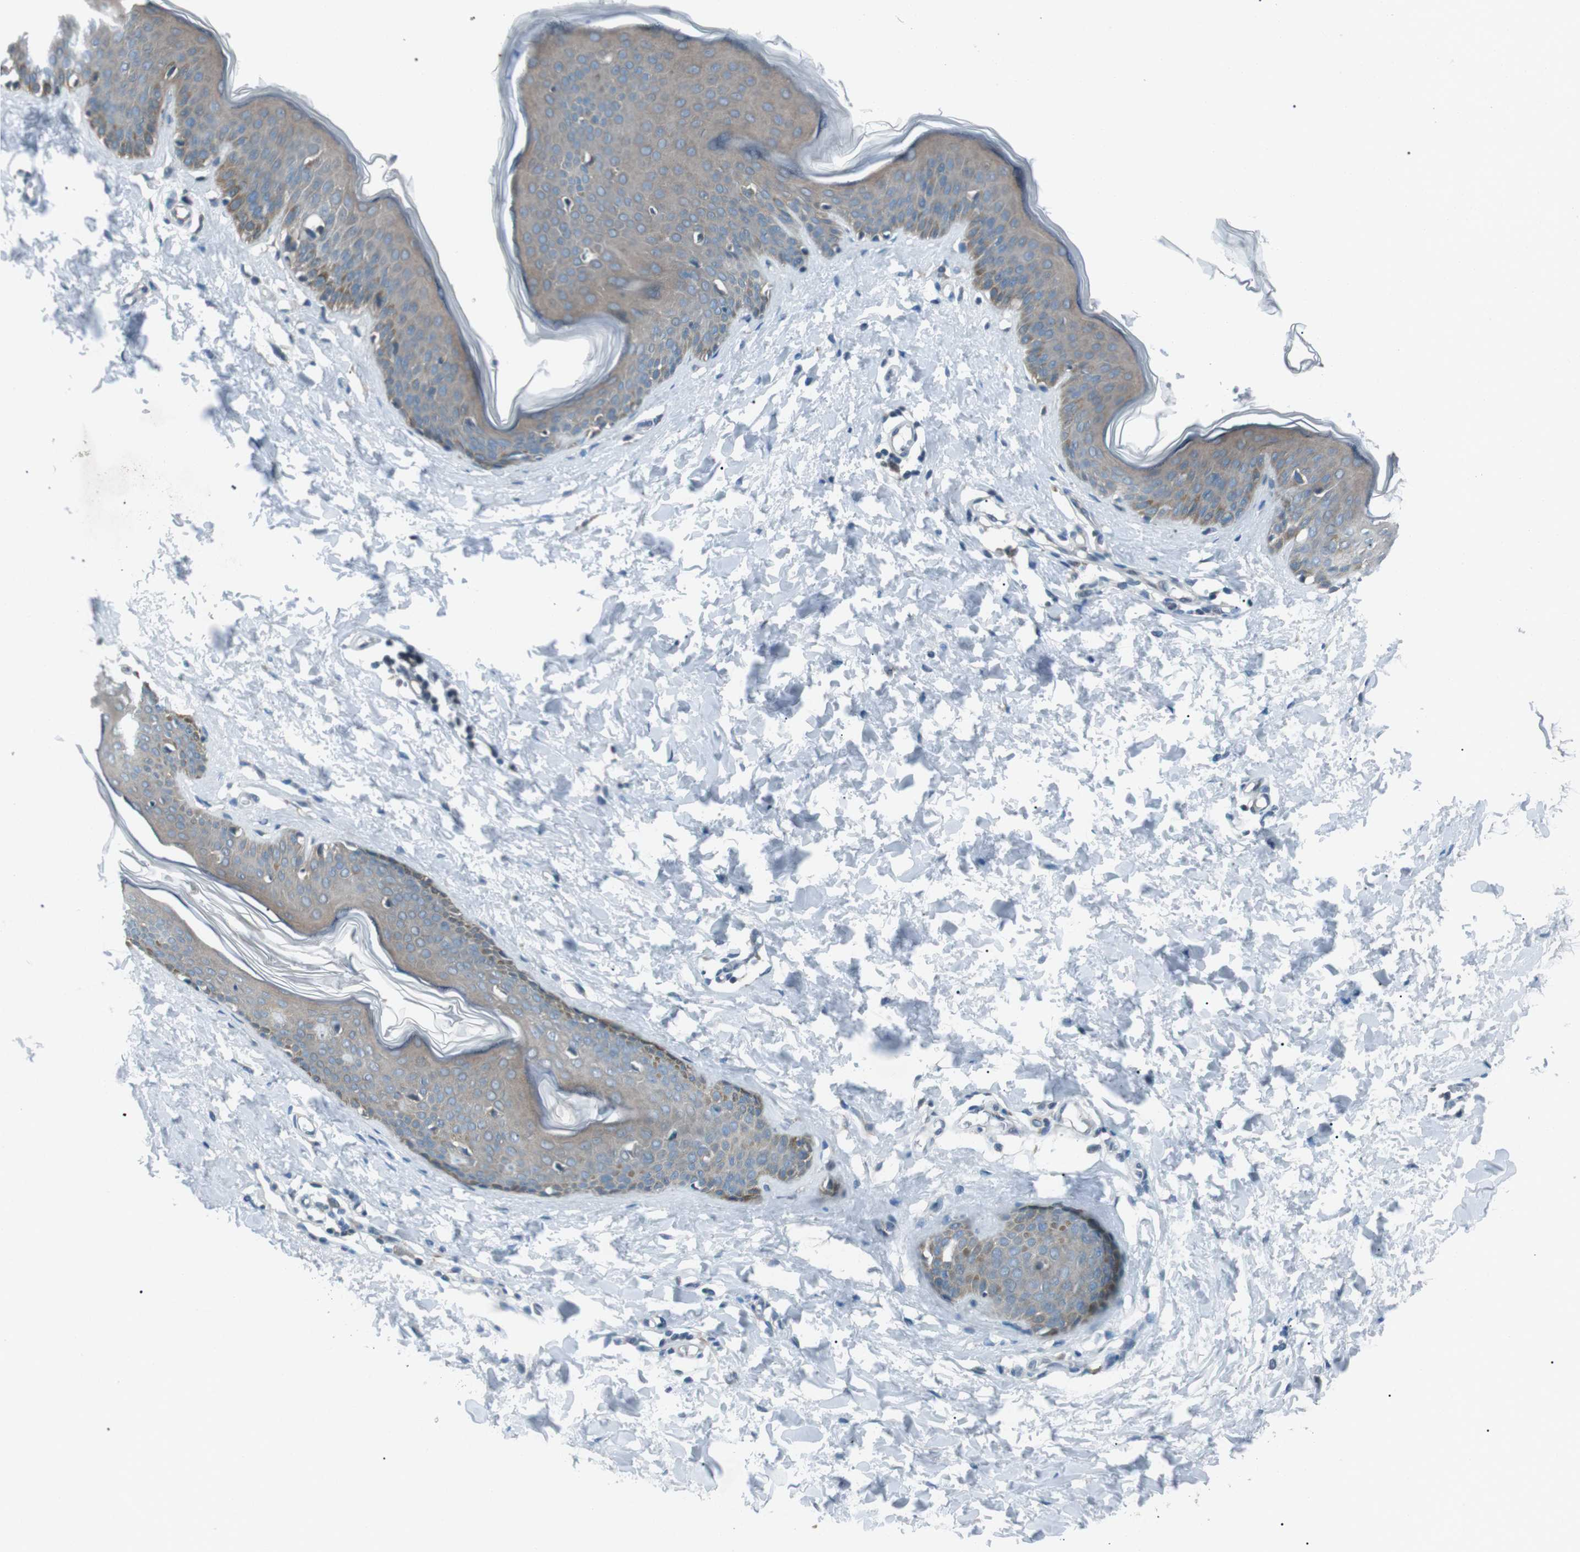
{"staining": {"intensity": "negative", "quantity": "none", "location": "none"}, "tissue": "skin", "cell_type": "Fibroblasts", "image_type": "normal", "snomed": [{"axis": "morphology", "description": "Normal tissue, NOS"}, {"axis": "topography", "description": "Skin"}], "caption": "The histopathology image reveals no significant positivity in fibroblasts of skin.", "gene": "LRIG2", "patient": {"sex": "female", "age": 17}}